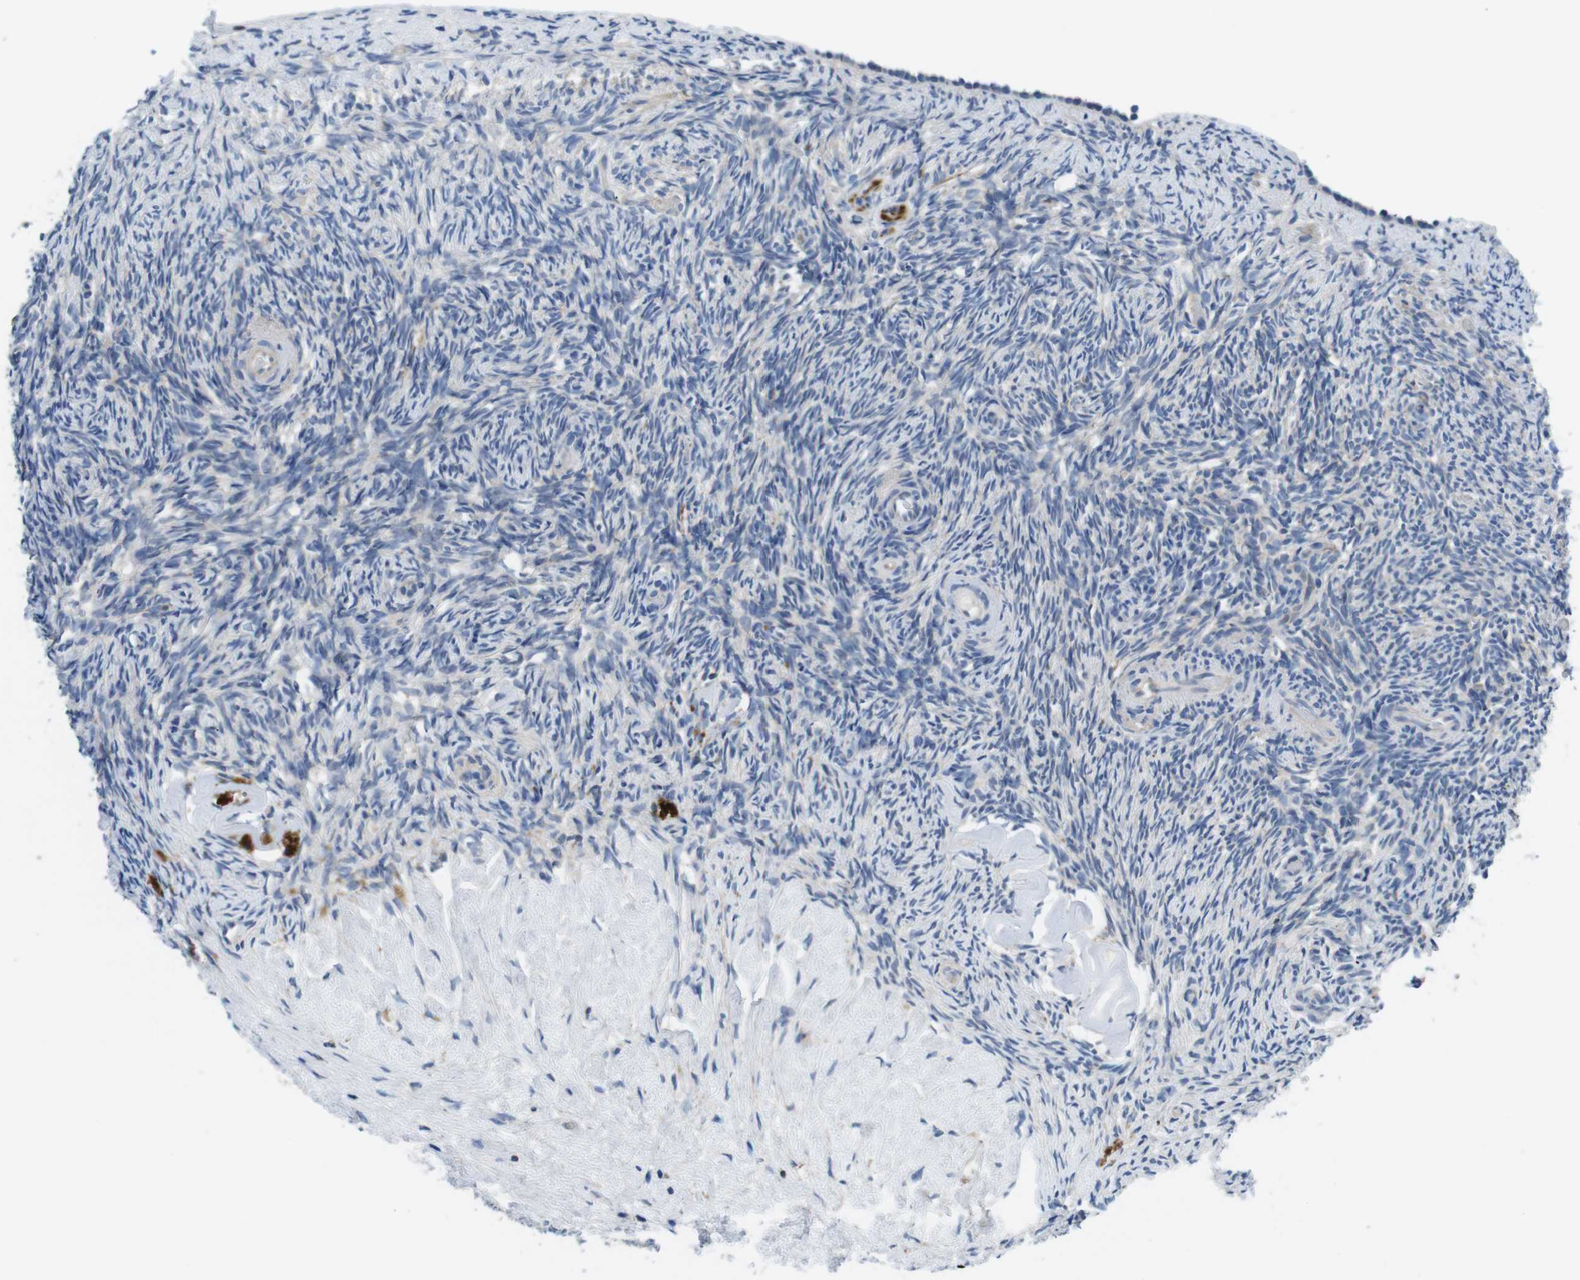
{"staining": {"intensity": "negative", "quantity": "none", "location": "none"}, "tissue": "ovary", "cell_type": "Ovarian stroma cells", "image_type": "normal", "snomed": [{"axis": "morphology", "description": "Normal tissue, NOS"}, {"axis": "topography", "description": "Ovary"}], "caption": "This is an immunohistochemistry (IHC) photomicrograph of unremarkable ovary. There is no staining in ovarian stroma cells.", "gene": "PIK3CD", "patient": {"sex": "female", "age": 60}}